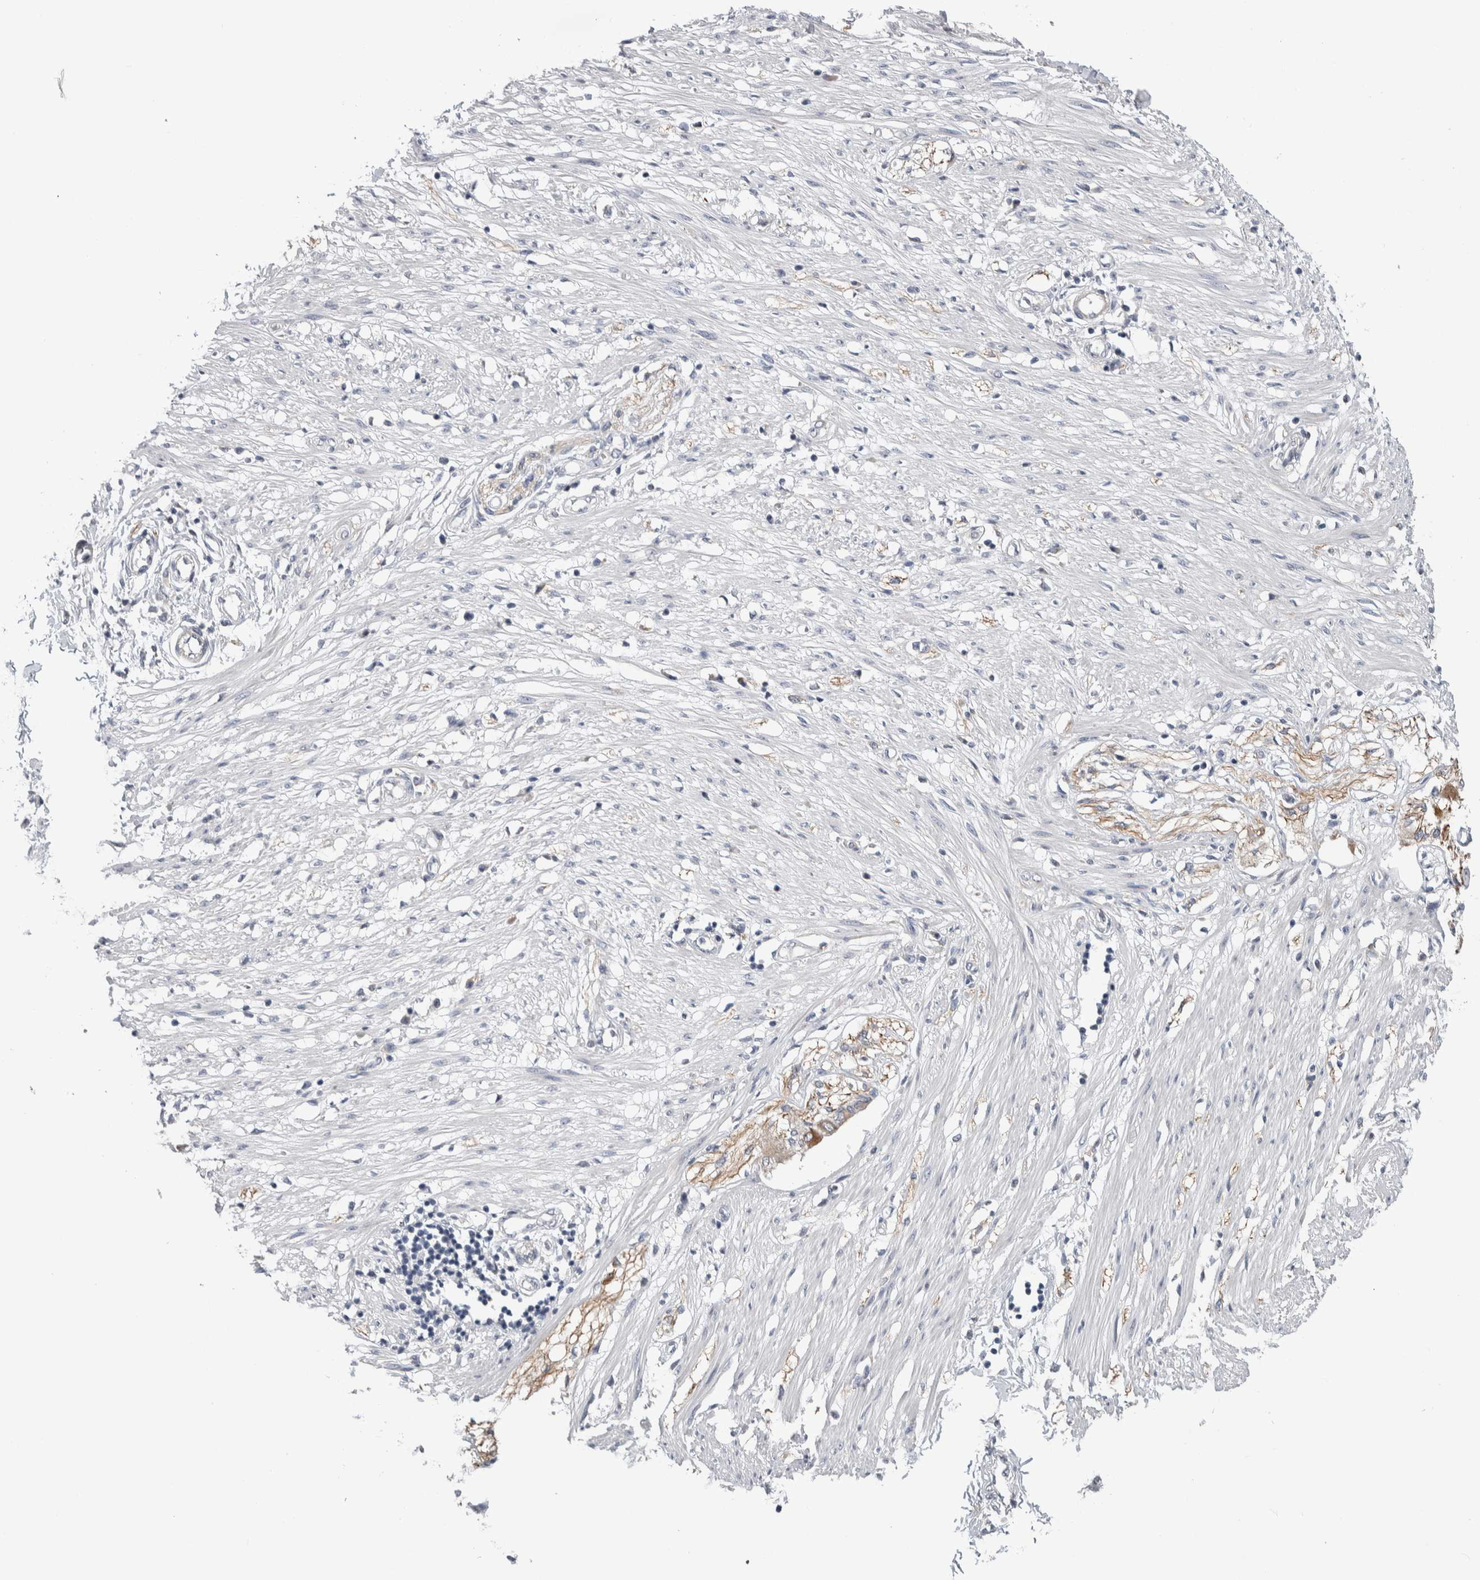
{"staining": {"intensity": "negative", "quantity": "none", "location": "none"}, "tissue": "adipose tissue", "cell_type": "Adipocytes", "image_type": "normal", "snomed": [{"axis": "morphology", "description": "Normal tissue, NOS"}, {"axis": "morphology", "description": "Adenocarcinoma, NOS"}, {"axis": "topography", "description": "Colon"}, {"axis": "topography", "description": "Peripheral nerve tissue"}], "caption": "The immunohistochemistry (IHC) histopathology image has no significant positivity in adipocytes of adipose tissue. (Brightfield microscopy of DAB (3,3'-diaminobenzidine) immunohistochemistry at high magnification).", "gene": "PRRG4", "patient": {"sex": "male", "age": 14}}